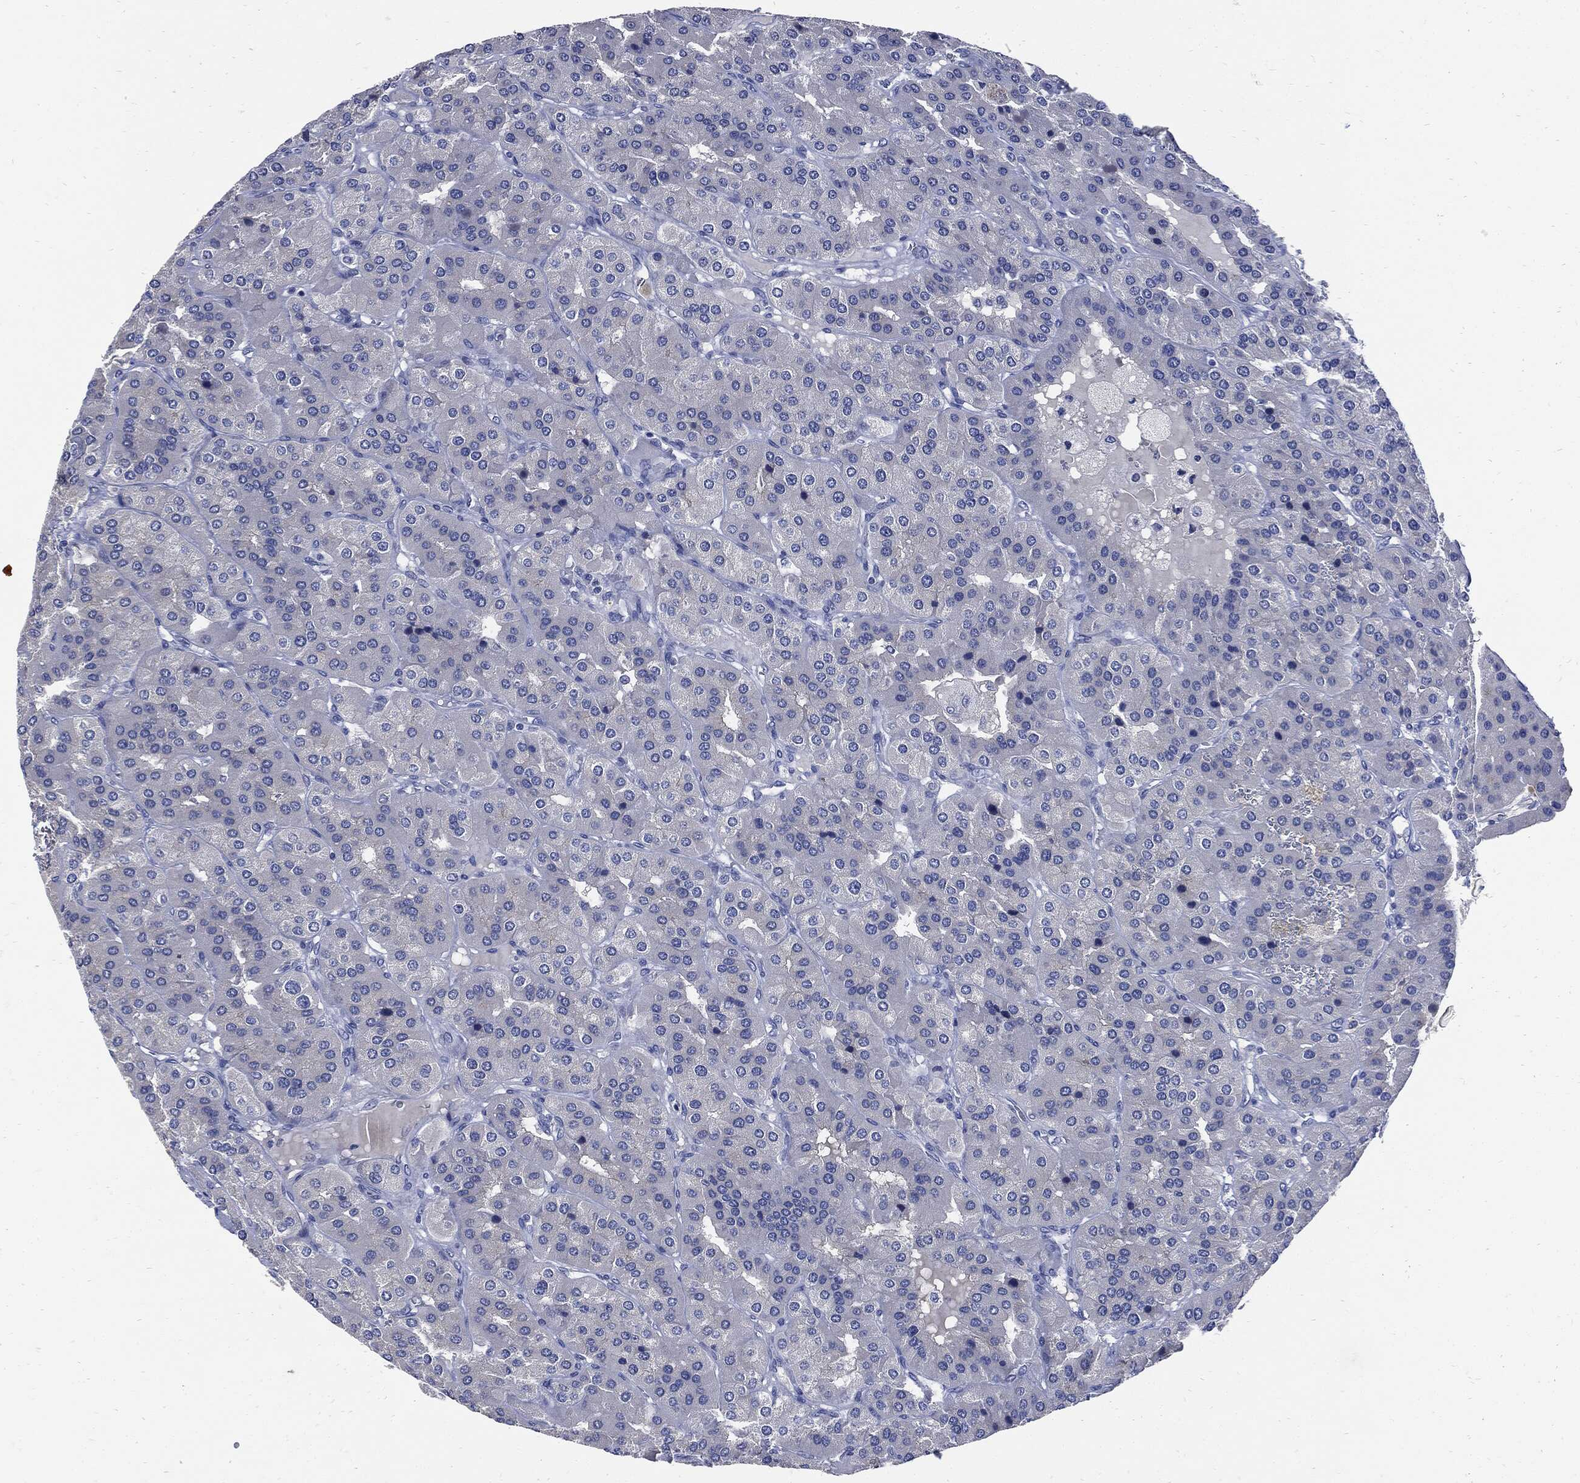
{"staining": {"intensity": "negative", "quantity": "none", "location": "none"}, "tissue": "parathyroid gland", "cell_type": "Glandular cells", "image_type": "normal", "snomed": [{"axis": "morphology", "description": "Normal tissue, NOS"}, {"axis": "morphology", "description": "Adenoma, NOS"}, {"axis": "topography", "description": "Parathyroid gland"}], "caption": "DAB (3,3'-diaminobenzidine) immunohistochemical staining of unremarkable parathyroid gland exhibits no significant positivity in glandular cells. (Brightfield microscopy of DAB immunohistochemistry (IHC) at high magnification).", "gene": "CPE", "patient": {"sex": "female", "age": 86}}